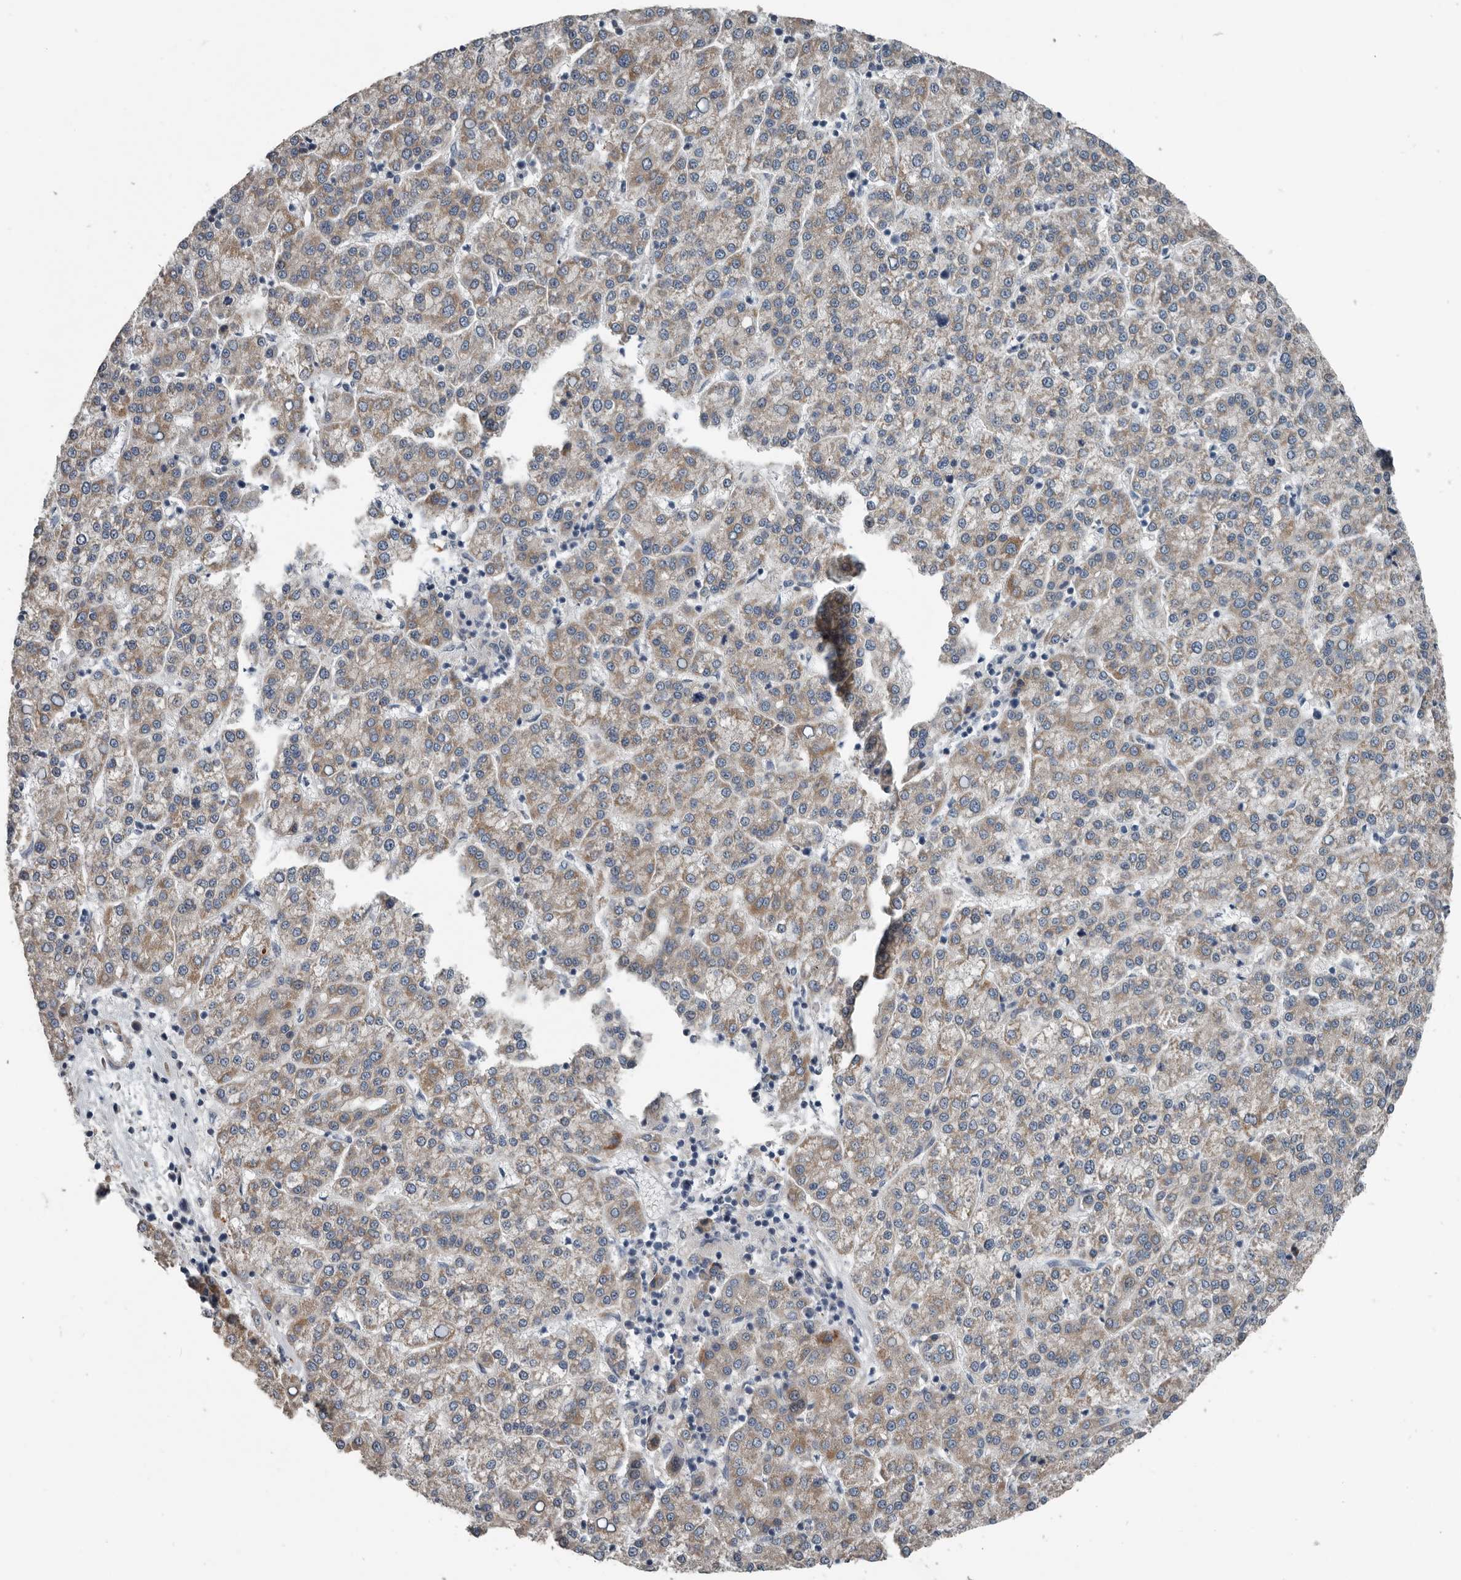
{"staining": {"intensity": "weak", "quantity": ">75%", "location": "cytoplasmic/membranous"}, "tissue": "liver cancer", "cell_type": "Tumor cells", "image_type": "cancer", "snomed": [{"axis": "morphology", "description": "Carcinoma, Hepatocellular, NOS"}, {"axis": "topography", "description": "Liver"}], "caption": "Protein staining demonstrates weak cytoplasmic/membranous staining in approximately >75% of tumor cells in hepatocellular carcinoma (liver).", "gene": "DPY19L4", "patient": {"sex": "female", "age": 58}}